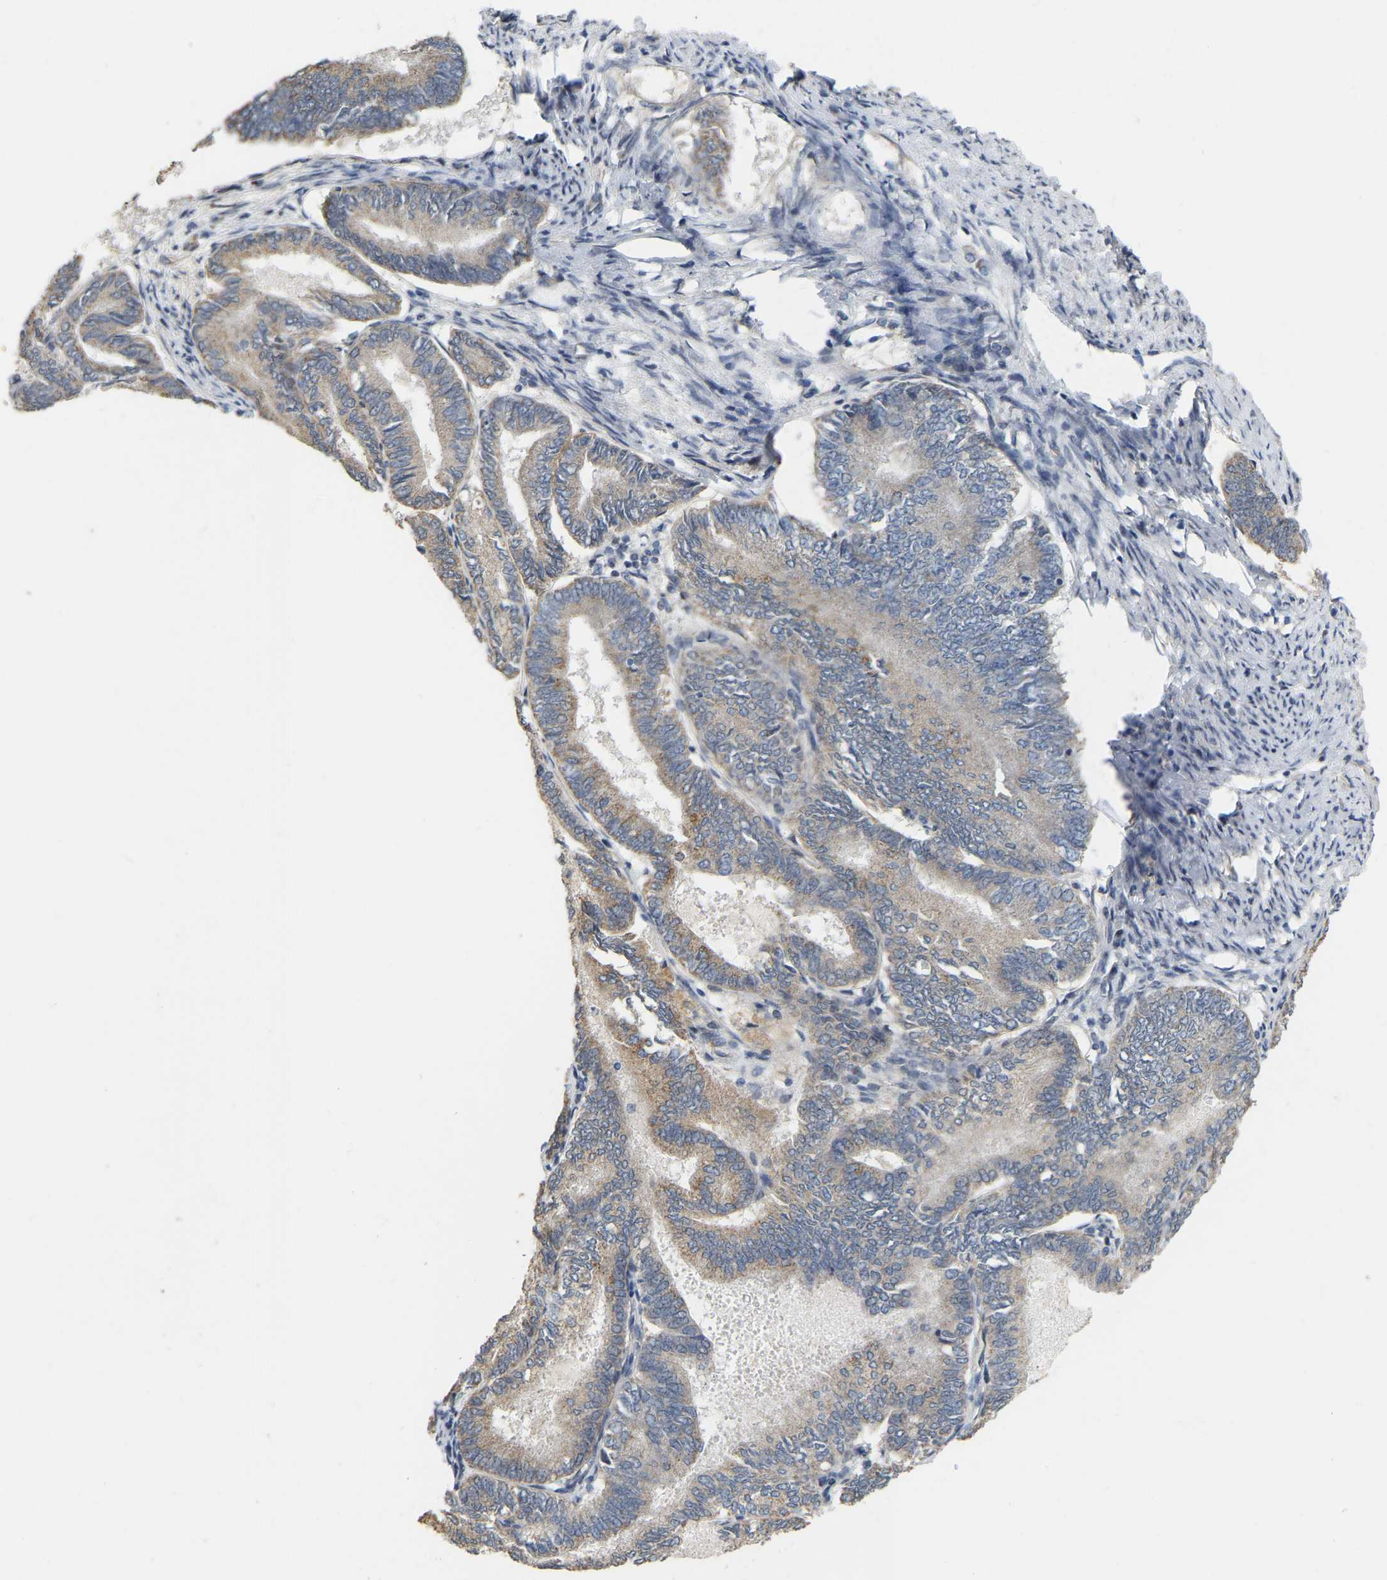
{"staining": {"intensity": "moderate", "quantity": "<25%", "location": "cytoplasmic/membranous"}, "tissue": "endometrial cancer", "cell_type": "Tumor cells", "image_type": "cancer", "snomed": [{"axis": "morphology", "description": "Adenocarcinoma, NOS"}, {"axis": "topography", "description": "Endometrium"}], "caption": "Tumor cells reveal moderate cytoplasmic/membranous expression in approximately <25% of cells in endometrial cancer.", "gene": "SSH1", "patient": {"sex": "female", "age": 86}}